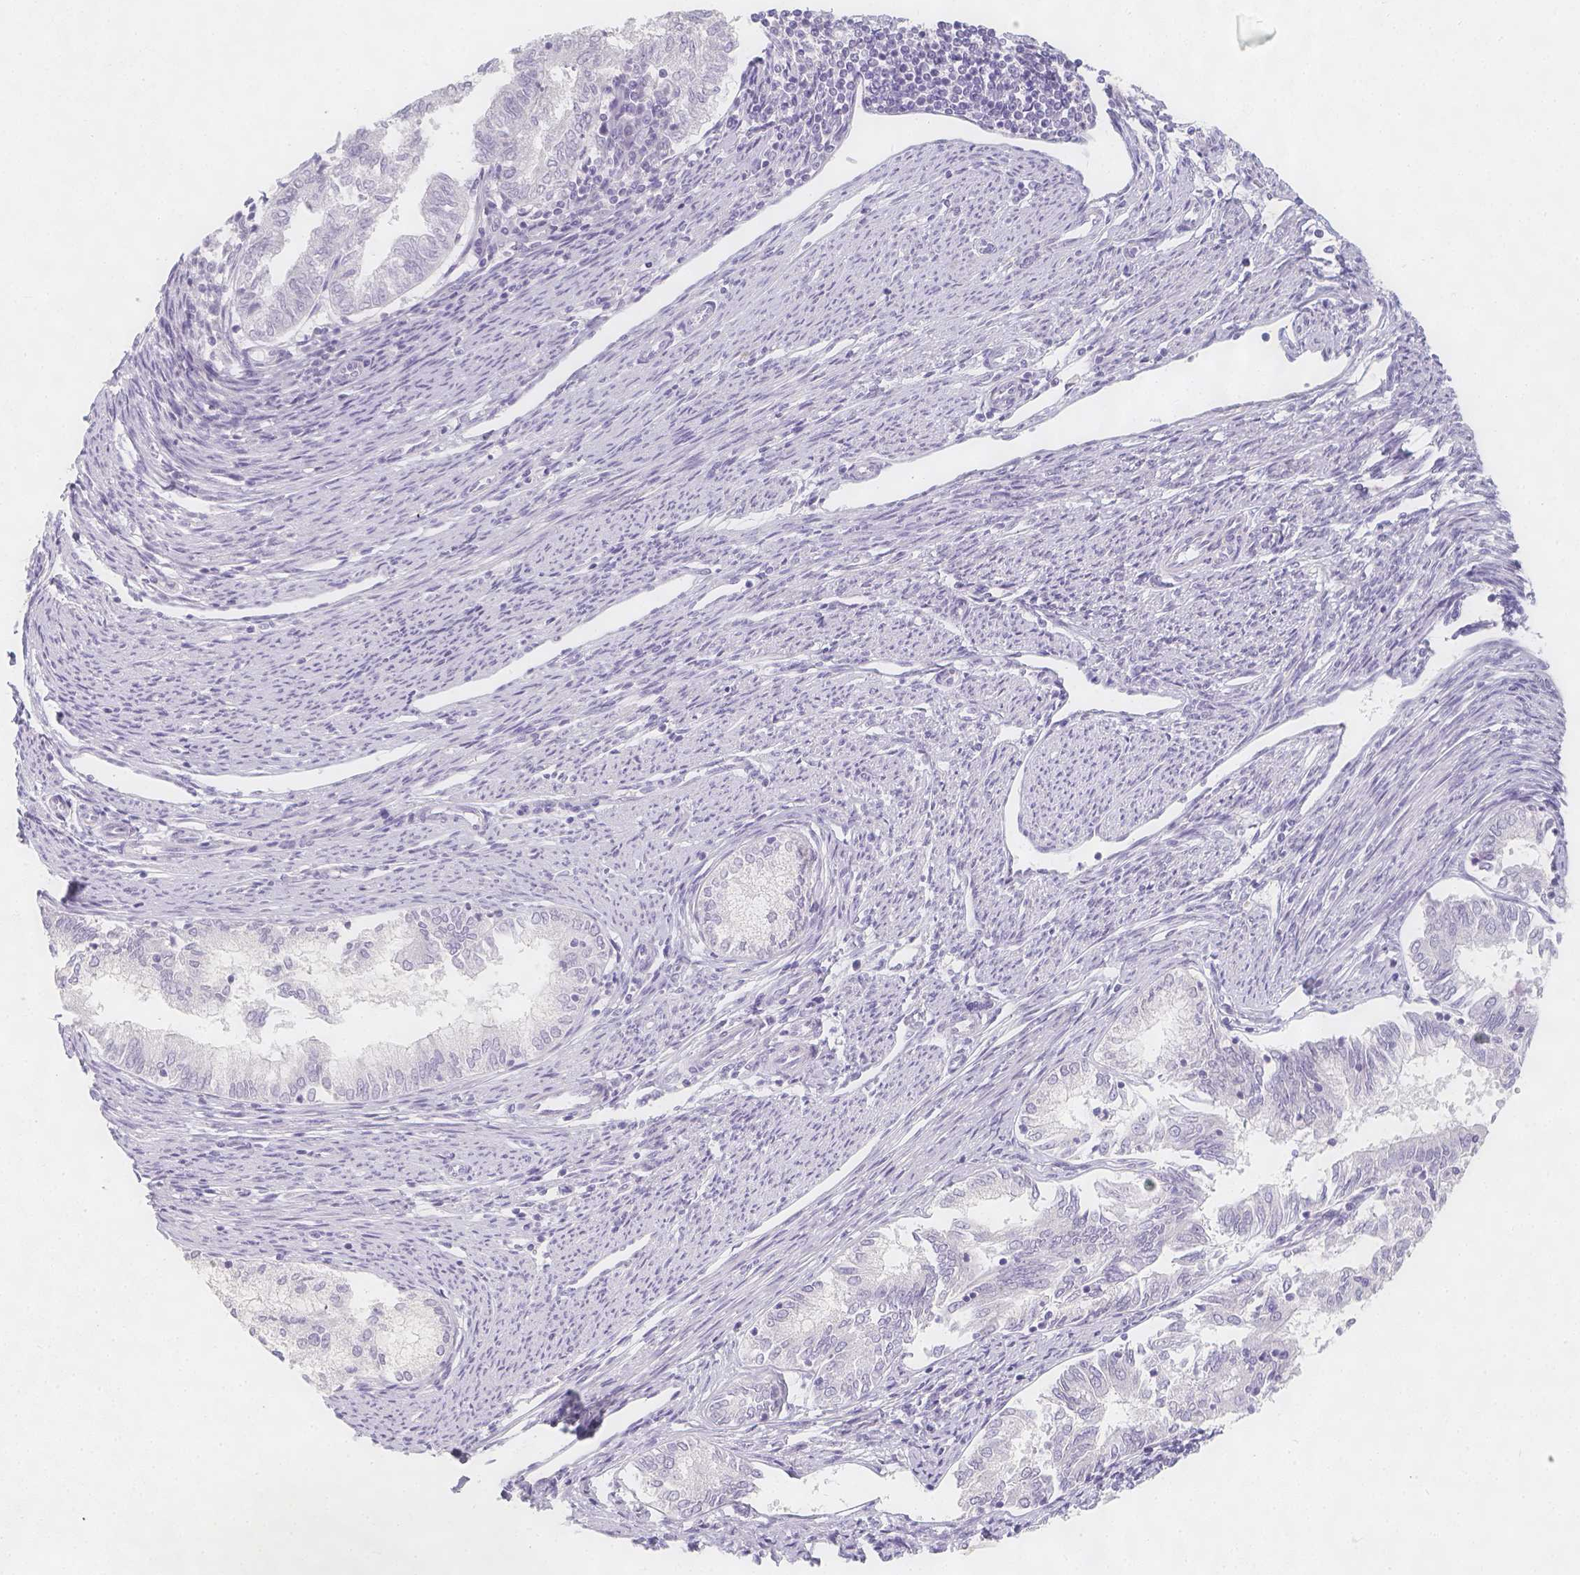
{"staining": {"intensity": "negative", "quantity": "none", "location": "none"}, "tissue": "endometrial cancer", "cell_type": "Tumor cells", "image_type": "cancer", "snomed": [{"axis": "morphology", "description": "Adenocarcinoma, NOS"}, {"axis": "topography", "description": "Endometrium"}], "caption": "A high-resolution histopathology image shows IHC staining of endometrial adenocarcinoma, which demonstrates no significant positivity in tumor cells.", "gene": "SLC18A1", "patient": {"sex": "female", "age": 79}}